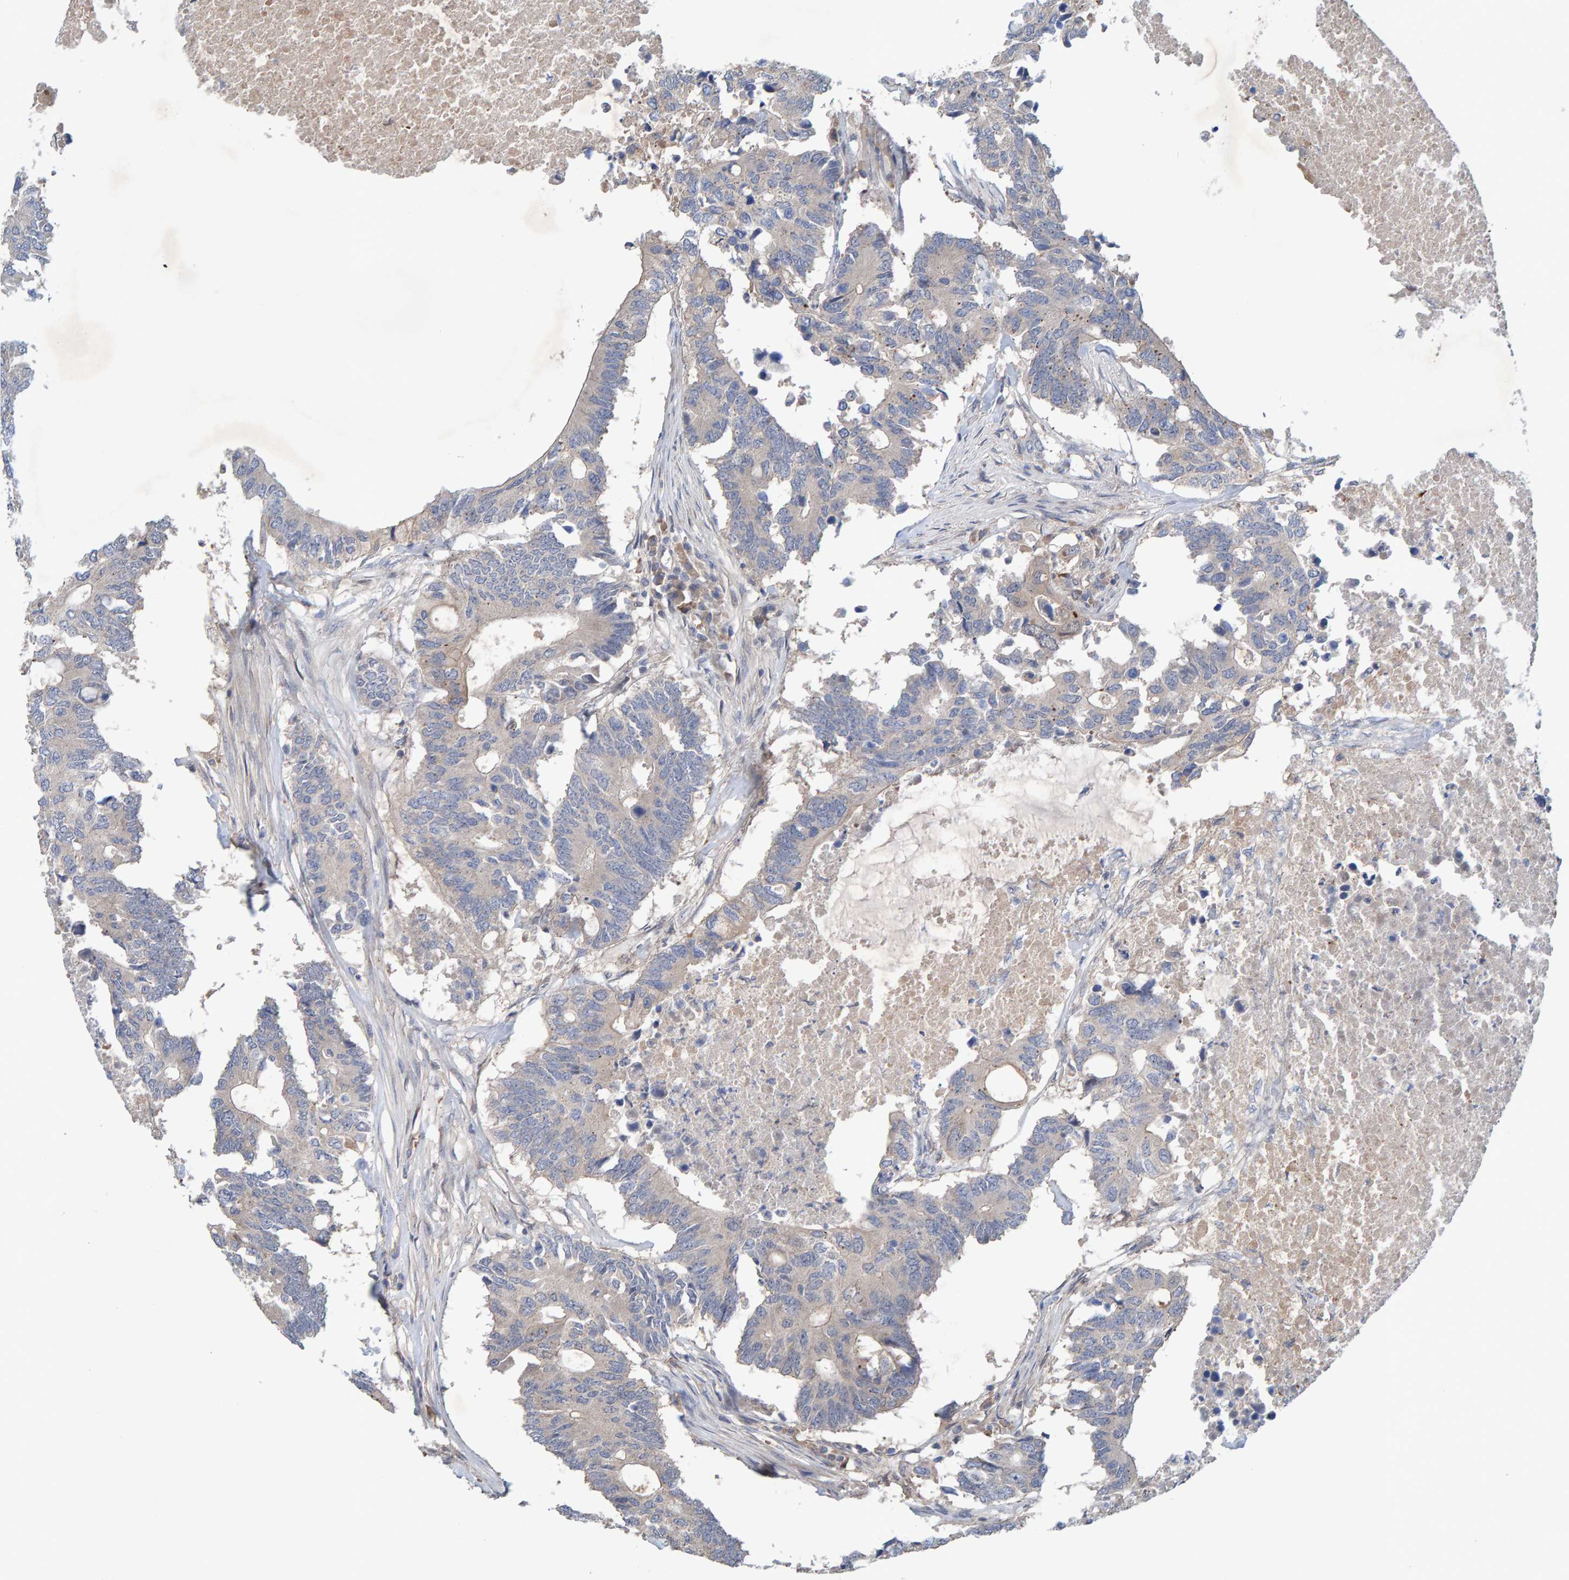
{"staining": {"intensity": "weak", "quantity": "25%-75%", "location": "cytoplasmic/membranous"}, "tissue": "colorectal cancer", "cell_type": "Tumor cells", "image_type": "cancer", "snomed": [{"axis": "morphology", "description": "Adenocarcinoma, NOS"}, {"axis": "topography", "description": "Colon"}], "caption": "Adenocarcinoma (colorectal) stained with a brown dye exhibits weak cytoplasmic/membranous positive expression in about 25%-75% of tumor cells.", "gene": "LRSAM1", "patient": {"sex": "male", "age": 71}}